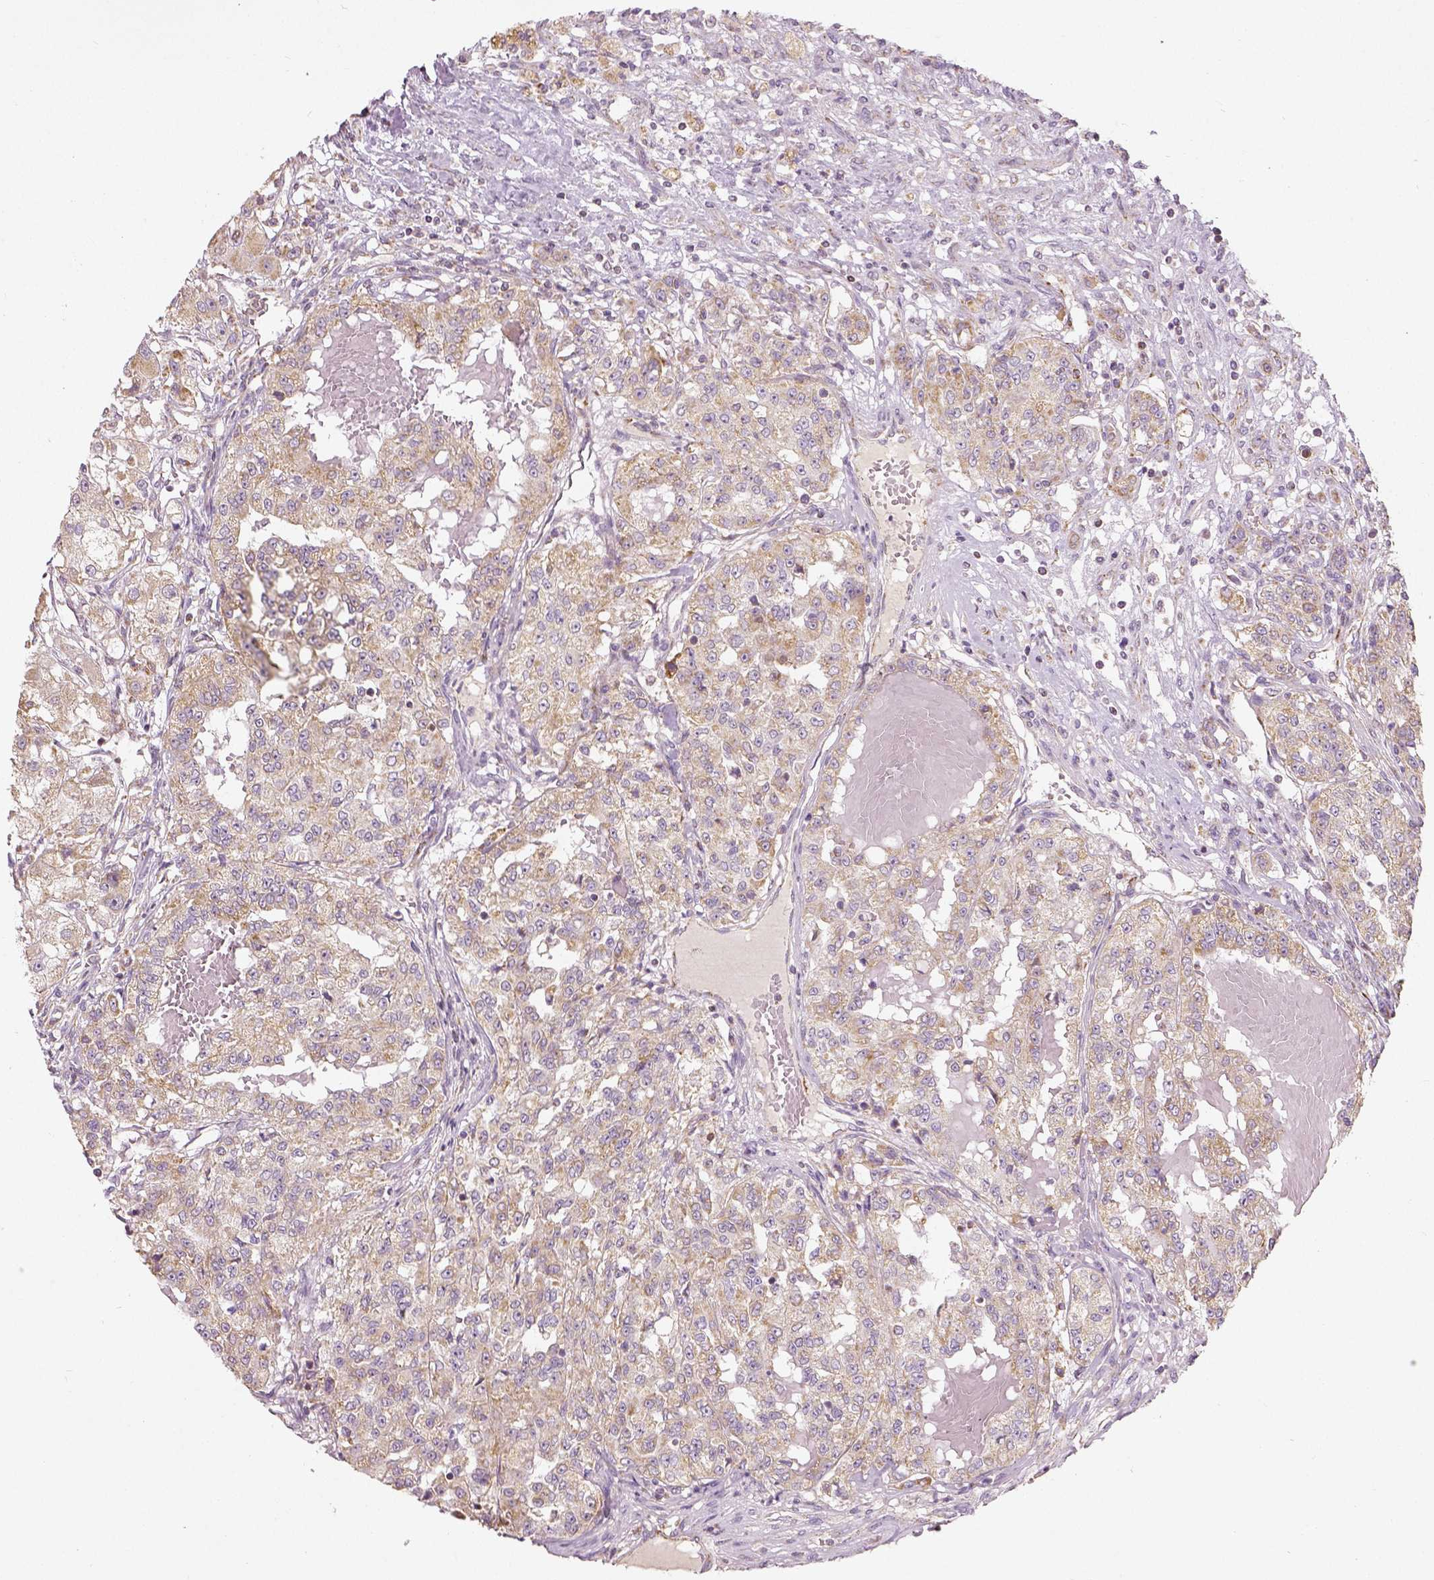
{"staining": {"intensity": "weak", "quantity": ">75%", "location": "cytoplasmic/membranous"}, "tissue": "renal cancer", "cell_type": "Tumor cells", "image_type": "cancer", "snomed": [{"axis": "morphology", "description": "Adenocarcinoma, NOS"}, {"axis": "topography", "description": "Kidney"}], "caption": "Human renal adenocarcinoma stained for a protein (brown) reveals weak cytoplasmic/membranous positive positivity in about >75% of tumor cells.", "gene": "PGAM5", "patient": {"sex": "female", "age": 63}}